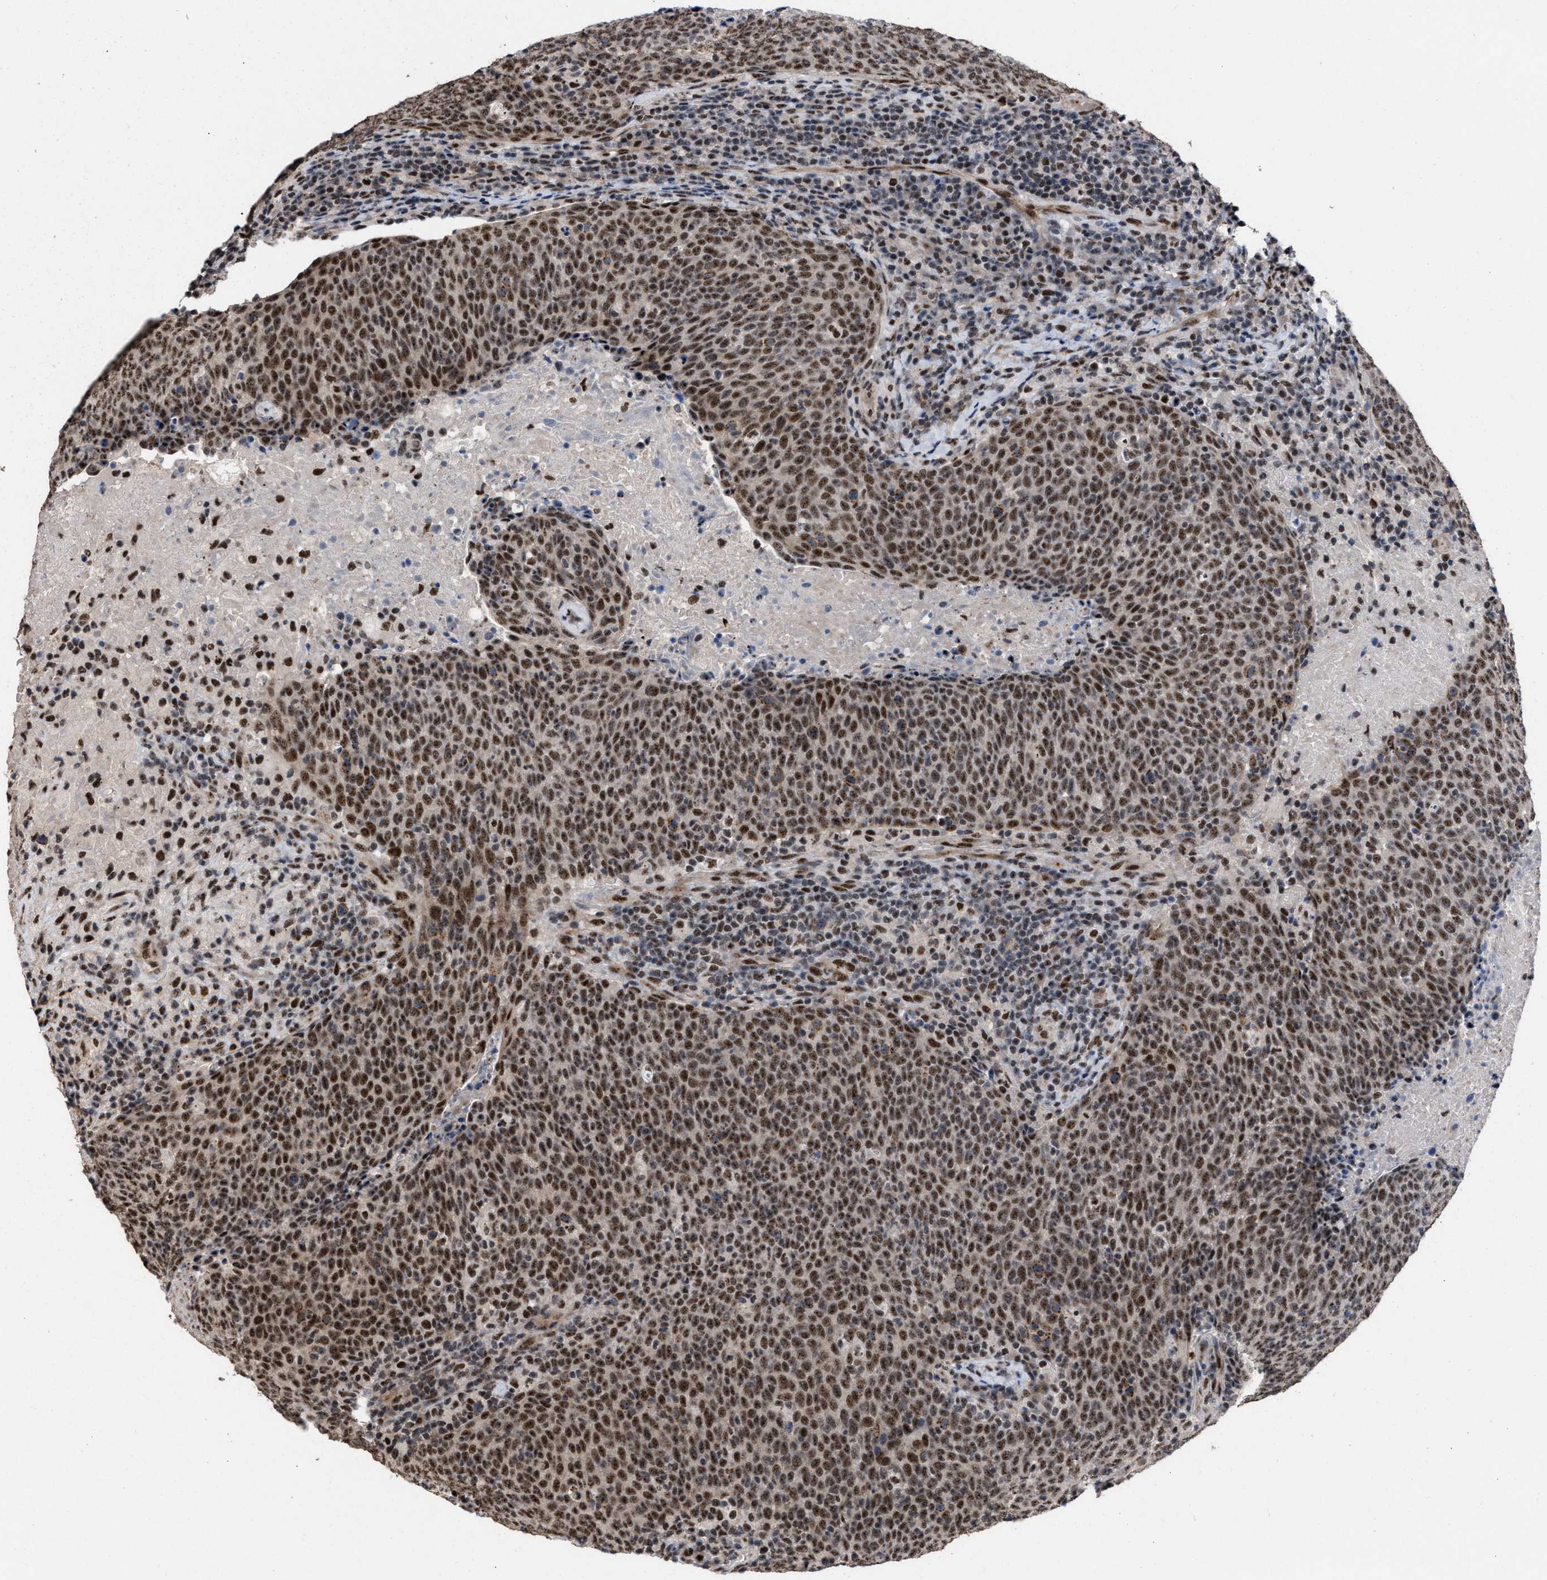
{"staining": {"intensity": "strong", "quantity": ">75%", "location": "nuclear"}, "tissue": "head and neck cancer", "cell_type": "Tumor cells", "image_type": "cancer", "snomed": [{"axis": "morphology", "description": "Squamous cell carcinoma, NOS"}, {"axis": "morphology", "description": "Squamous cell carcinoma, metastatic, NOS"}, {"axis": "topography", "description": "Lymph node"}, {"axis": "topography", "description": "Head-Neck"}], "caption": "Immunohistochemistry micrograph of neoplastic tissue: human head and neck squamous cell carcinoma stained using immunohistochemistry (IHC) shows high levels of strong protein expression localized specifically in the nuclear of tumor cells, appearing as a nuclear brown color.", "gene": "EIF4A3", "patient": {"sex": "male", "age": 62}}